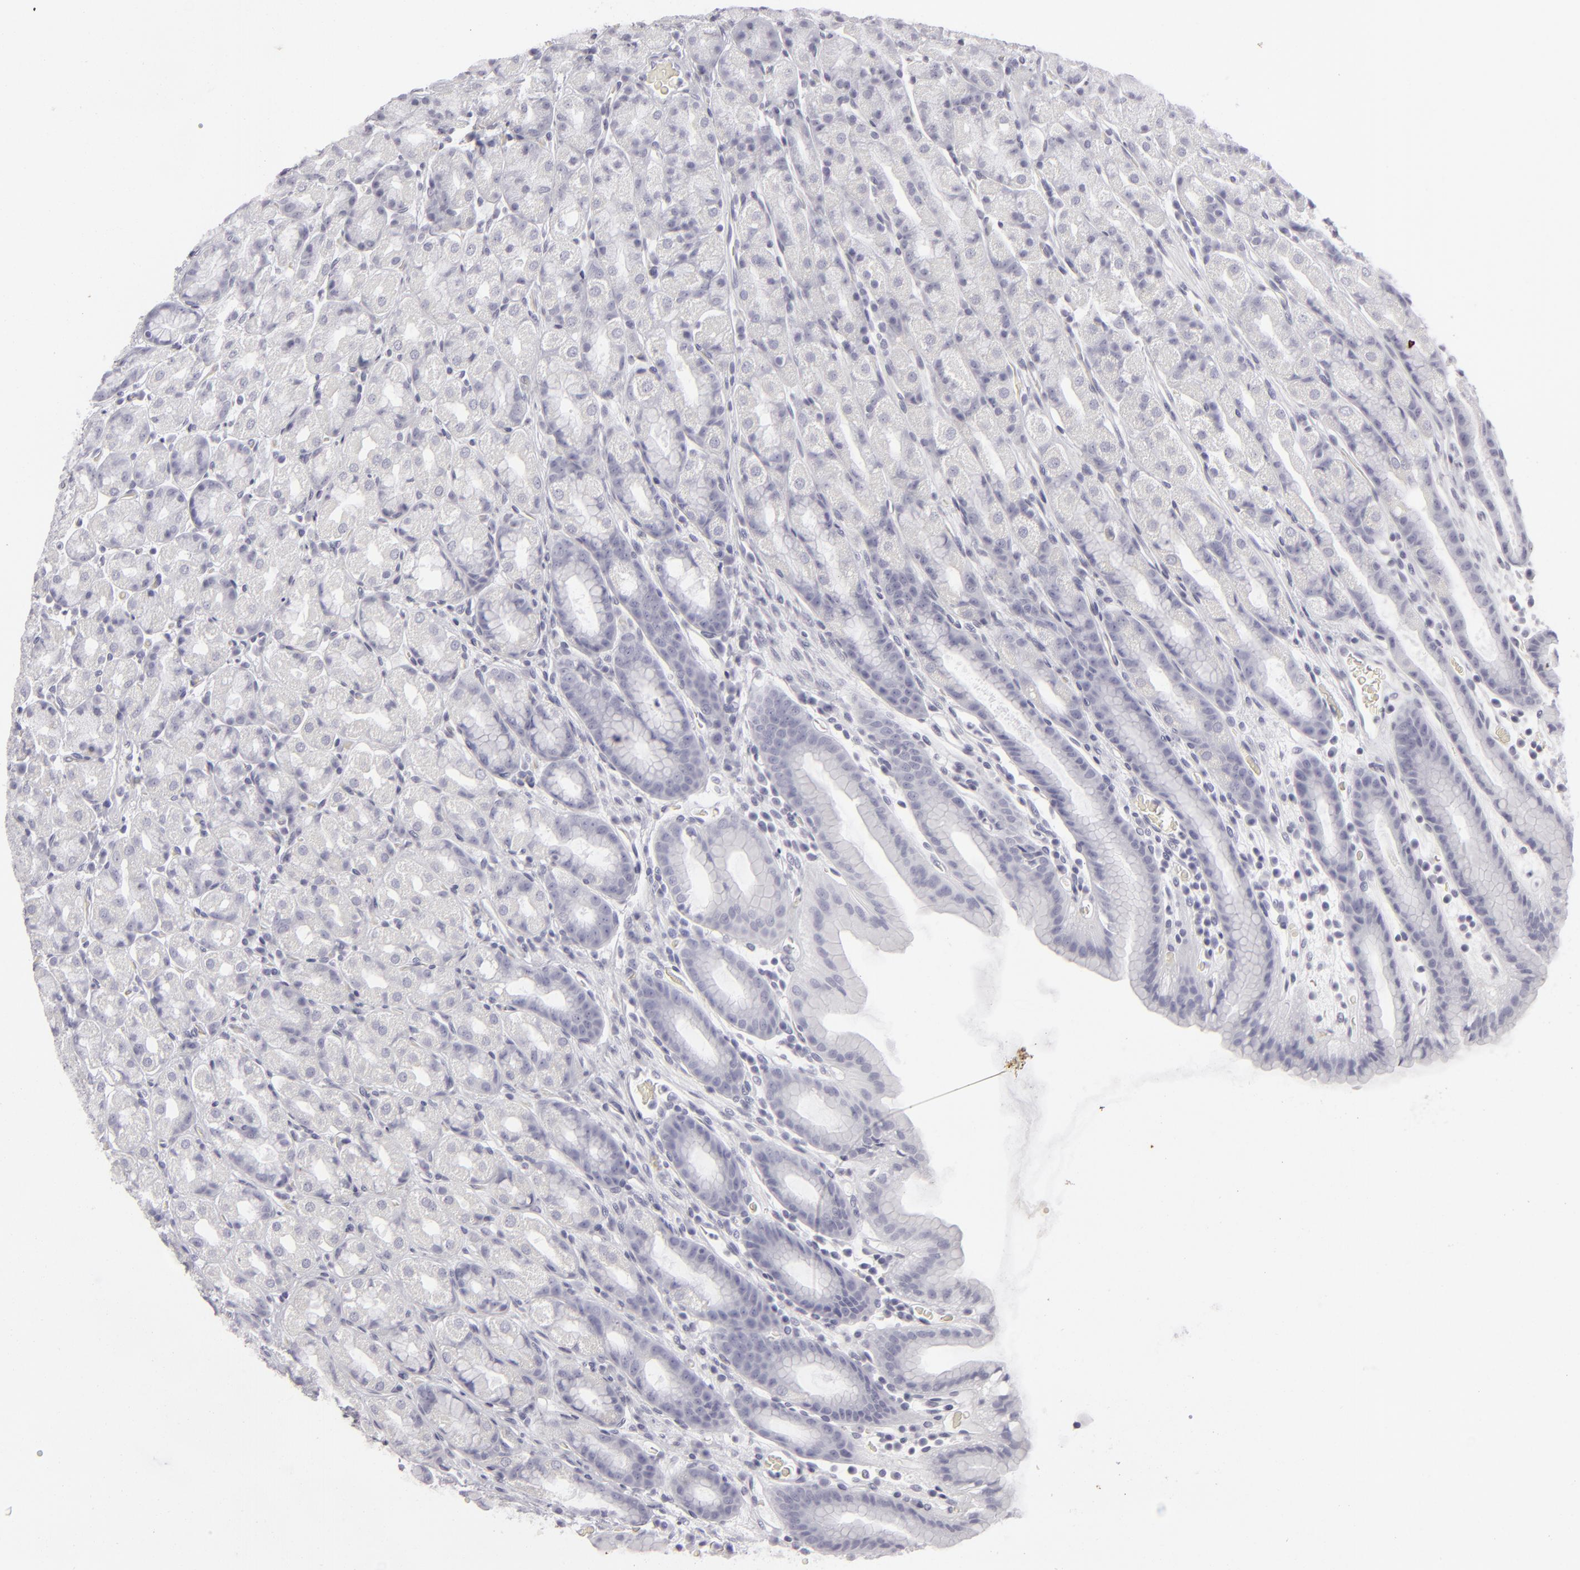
{"staining": {"intensity": "negative", "quantity": "none", "location": "none"}, "tissue": "stomach", "cell_type": "Glandular cells", "image_type": "normal", "snomed": [{"axis": "morphology", "description": "Normal tissue, NOS"}, {"axis": "topography", "description": "Stomach, upper"}], "caption": "This is an immunohistochemistry (IHC) photomicrograph of normal human stomach. There is no positivity in glandular cells.", "gene": "KRT1", "patient": {"sex": "male", "age": 68}}